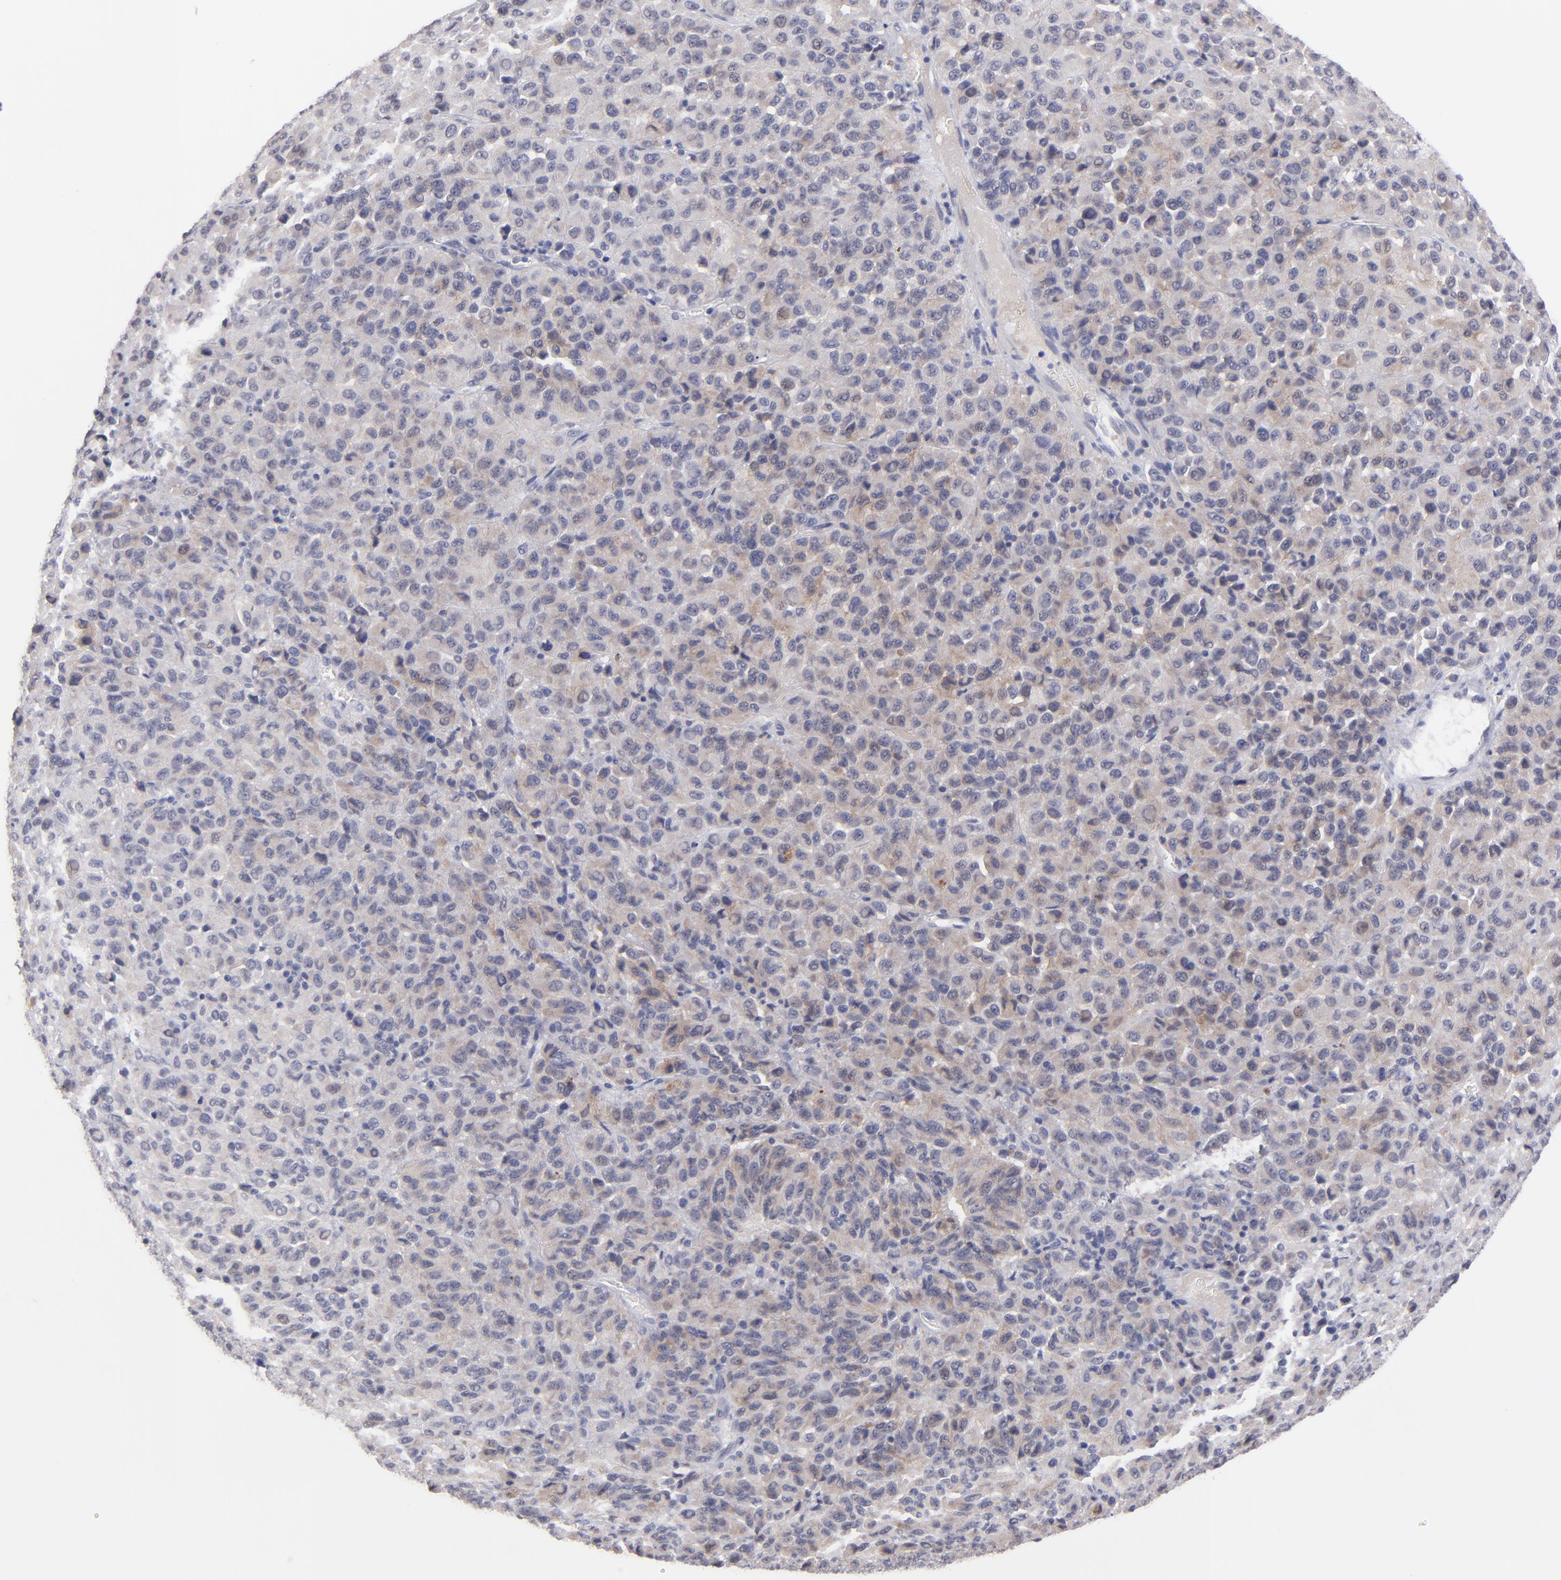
{"staining": {"intensity": "weak", "quantity": "25%-75%", "location": "cytoplasmic/membranous"}, "tissue": "melanoma", "cell_type": "Tumor cells", "image_type": "cancer", "snomed": [{"axis": "morphology", "description": "Malignant melanoma, Metastatic site"}, {"axis": "topography", "description": "Lung"}], "caption": "The histopathology image shows immunohistochemical staining of melanoma. There is weak cytoplasmic/membranous staining is seen in approximately 25%-75% of tumor cells. (Brightfield microscopy of DAB IHC at high magnification).", "gene": "TEX11", "patient": {"sex": "male", "age": 64}}